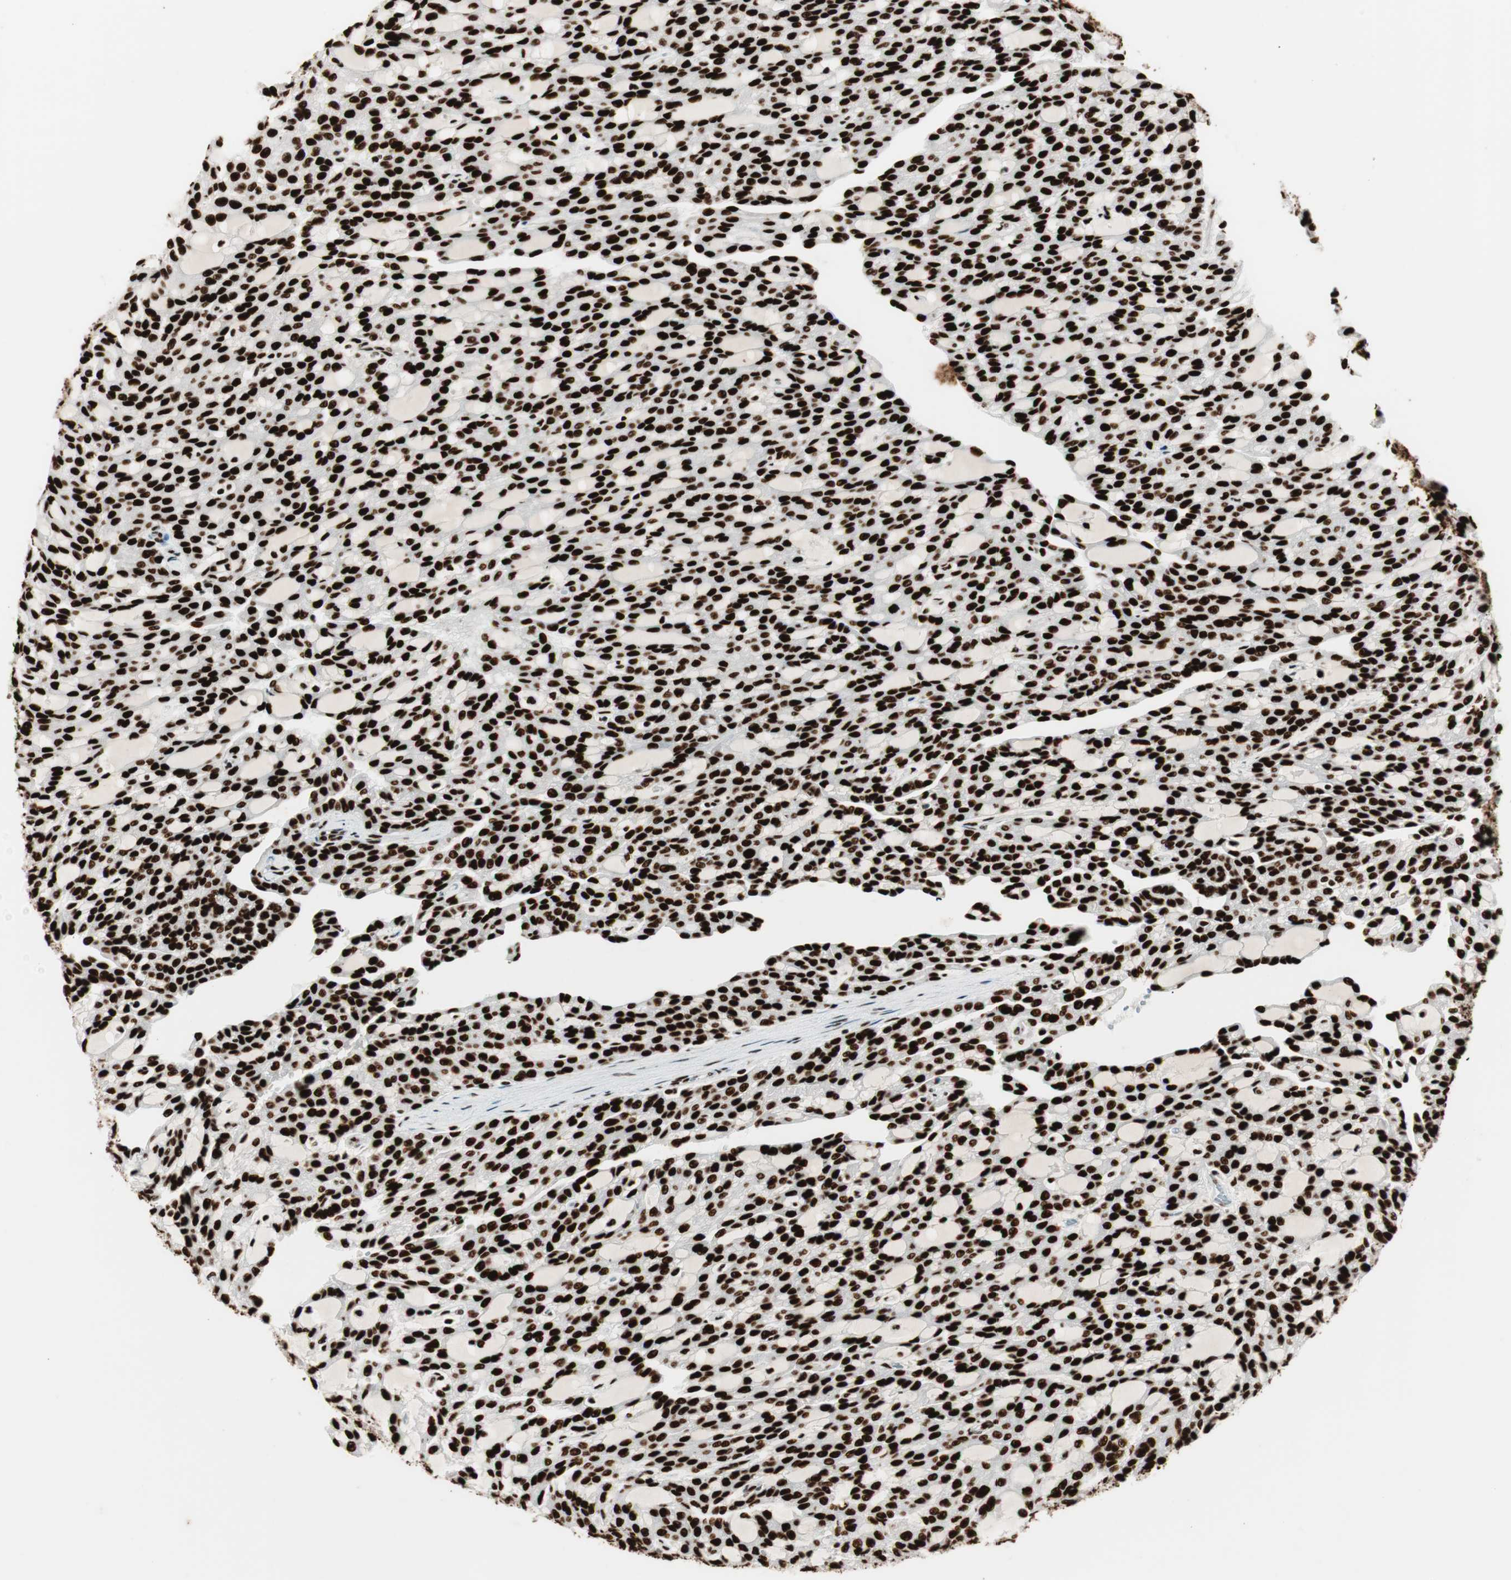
{"staining": {"intensity": "strong", "quantity": ">75%", "location": "nuclear"}, "tissue": "renal cancer", "cell_type": "Tumor cells", "image_type": "cancer", "snomed": [{"axis": "morphology", "description": "Adenocarcinoma, NOS"}, {"axis": "topography", "description": "Kidney"}], "caption": "Tumor cells show strong nuclear positivity in approximately >75% of cells in renal cancer. (DAB (3,3'-diaminobenzidine) = brown stain, brightfield microscopy at high magnification).", "gene": "PSME3", "patient": {"sex": "male", "age": 63}}